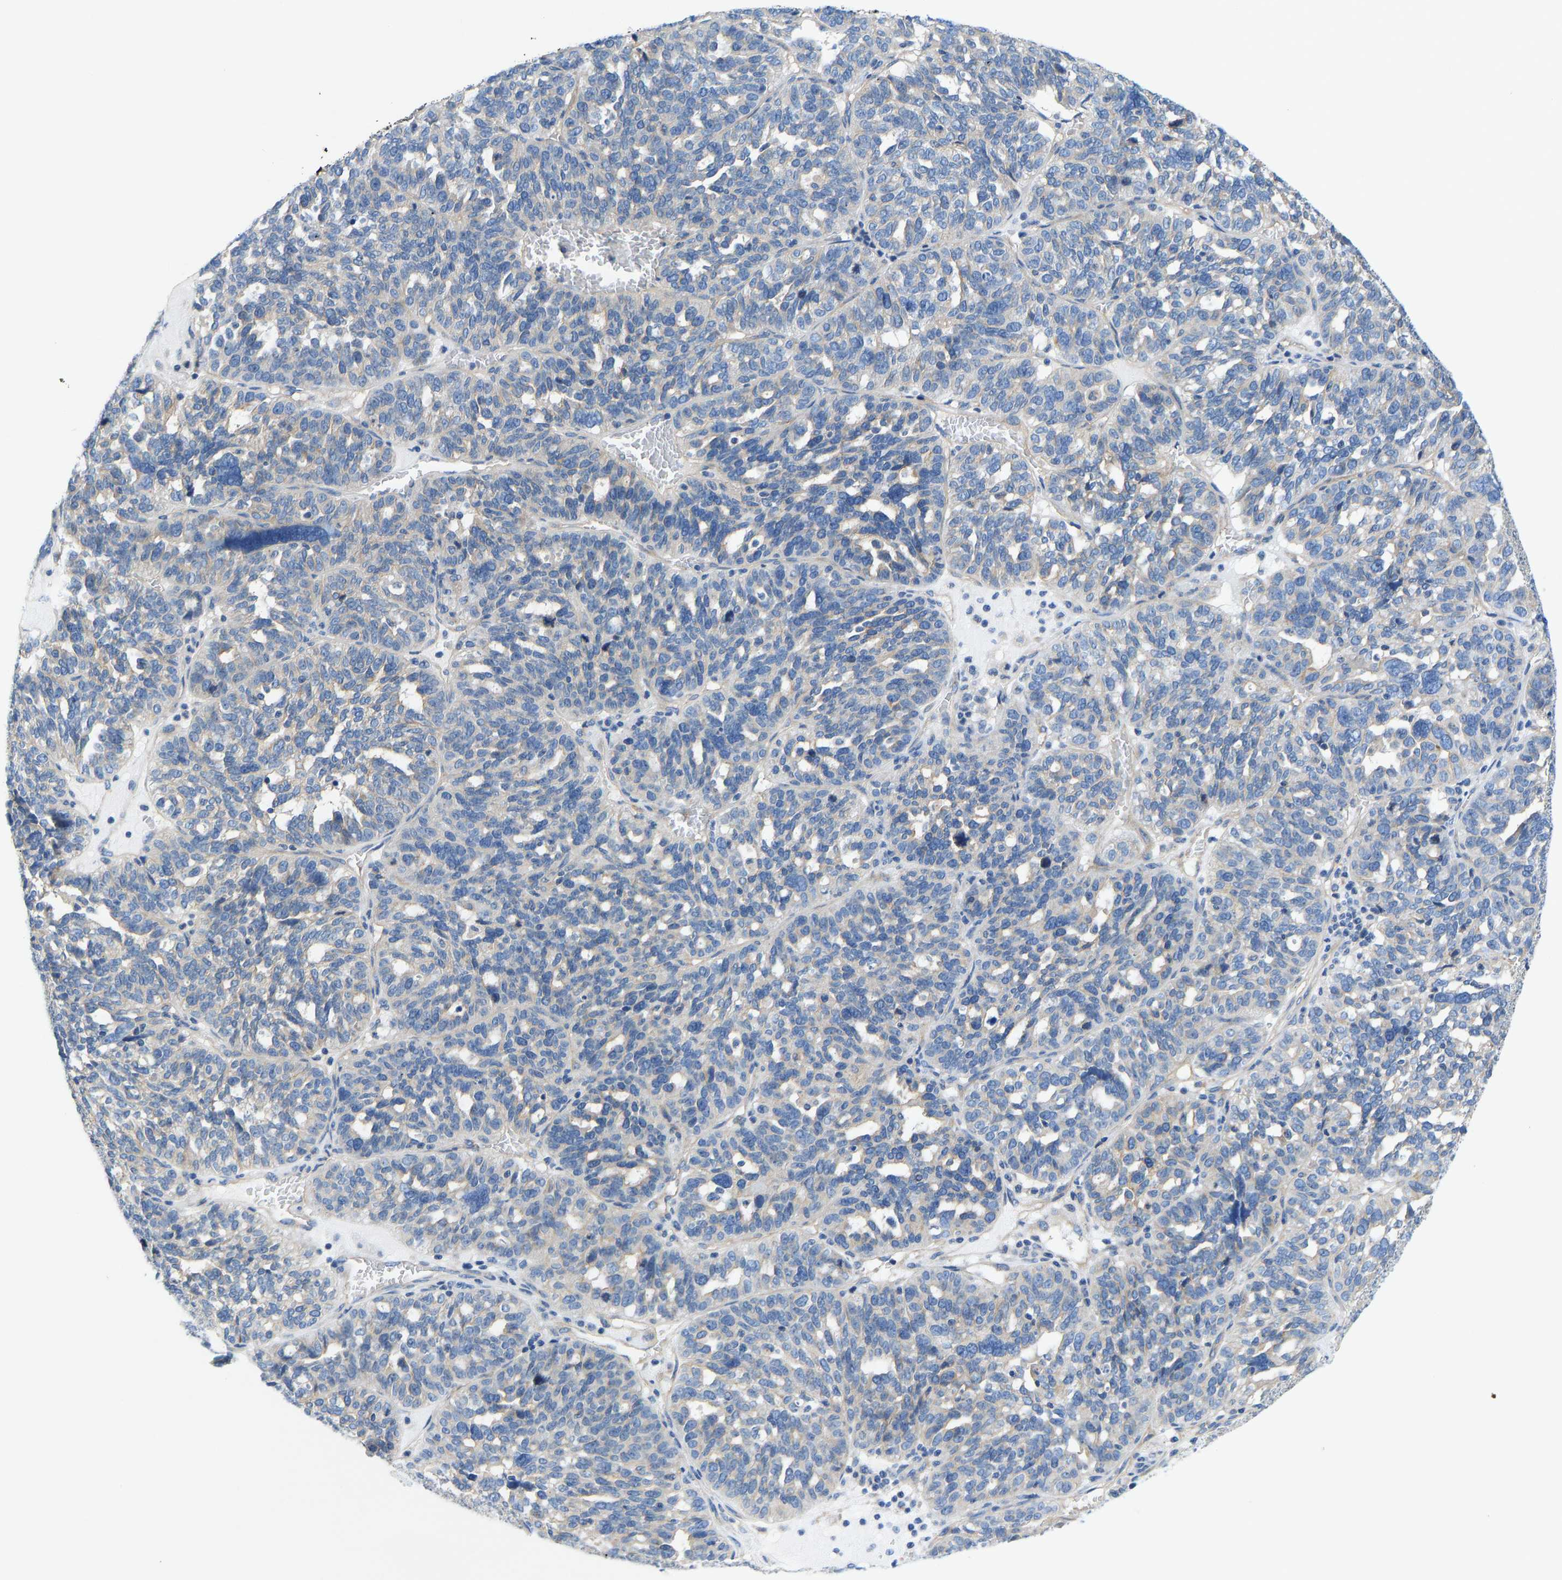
{"staining": {"intensity": "negative", "quantity": "none", "location": "none"}, "tissue": "ovarian cancer", "cell_type": "Tumor cells", "image_type": "cancer", "snomed": [{"axis": "morphology", "description": "Cystadenocarcinoma, serous, NOS"}, {"axis": "topography", "description": "Ovary"}], "caption": "Human ovarian serous cystadenocarcinoma stained for a protein using IHC shows no positivity in tumor cells.", "gene": "CHAD", "patient": {"sex": "female", "age": 59}}